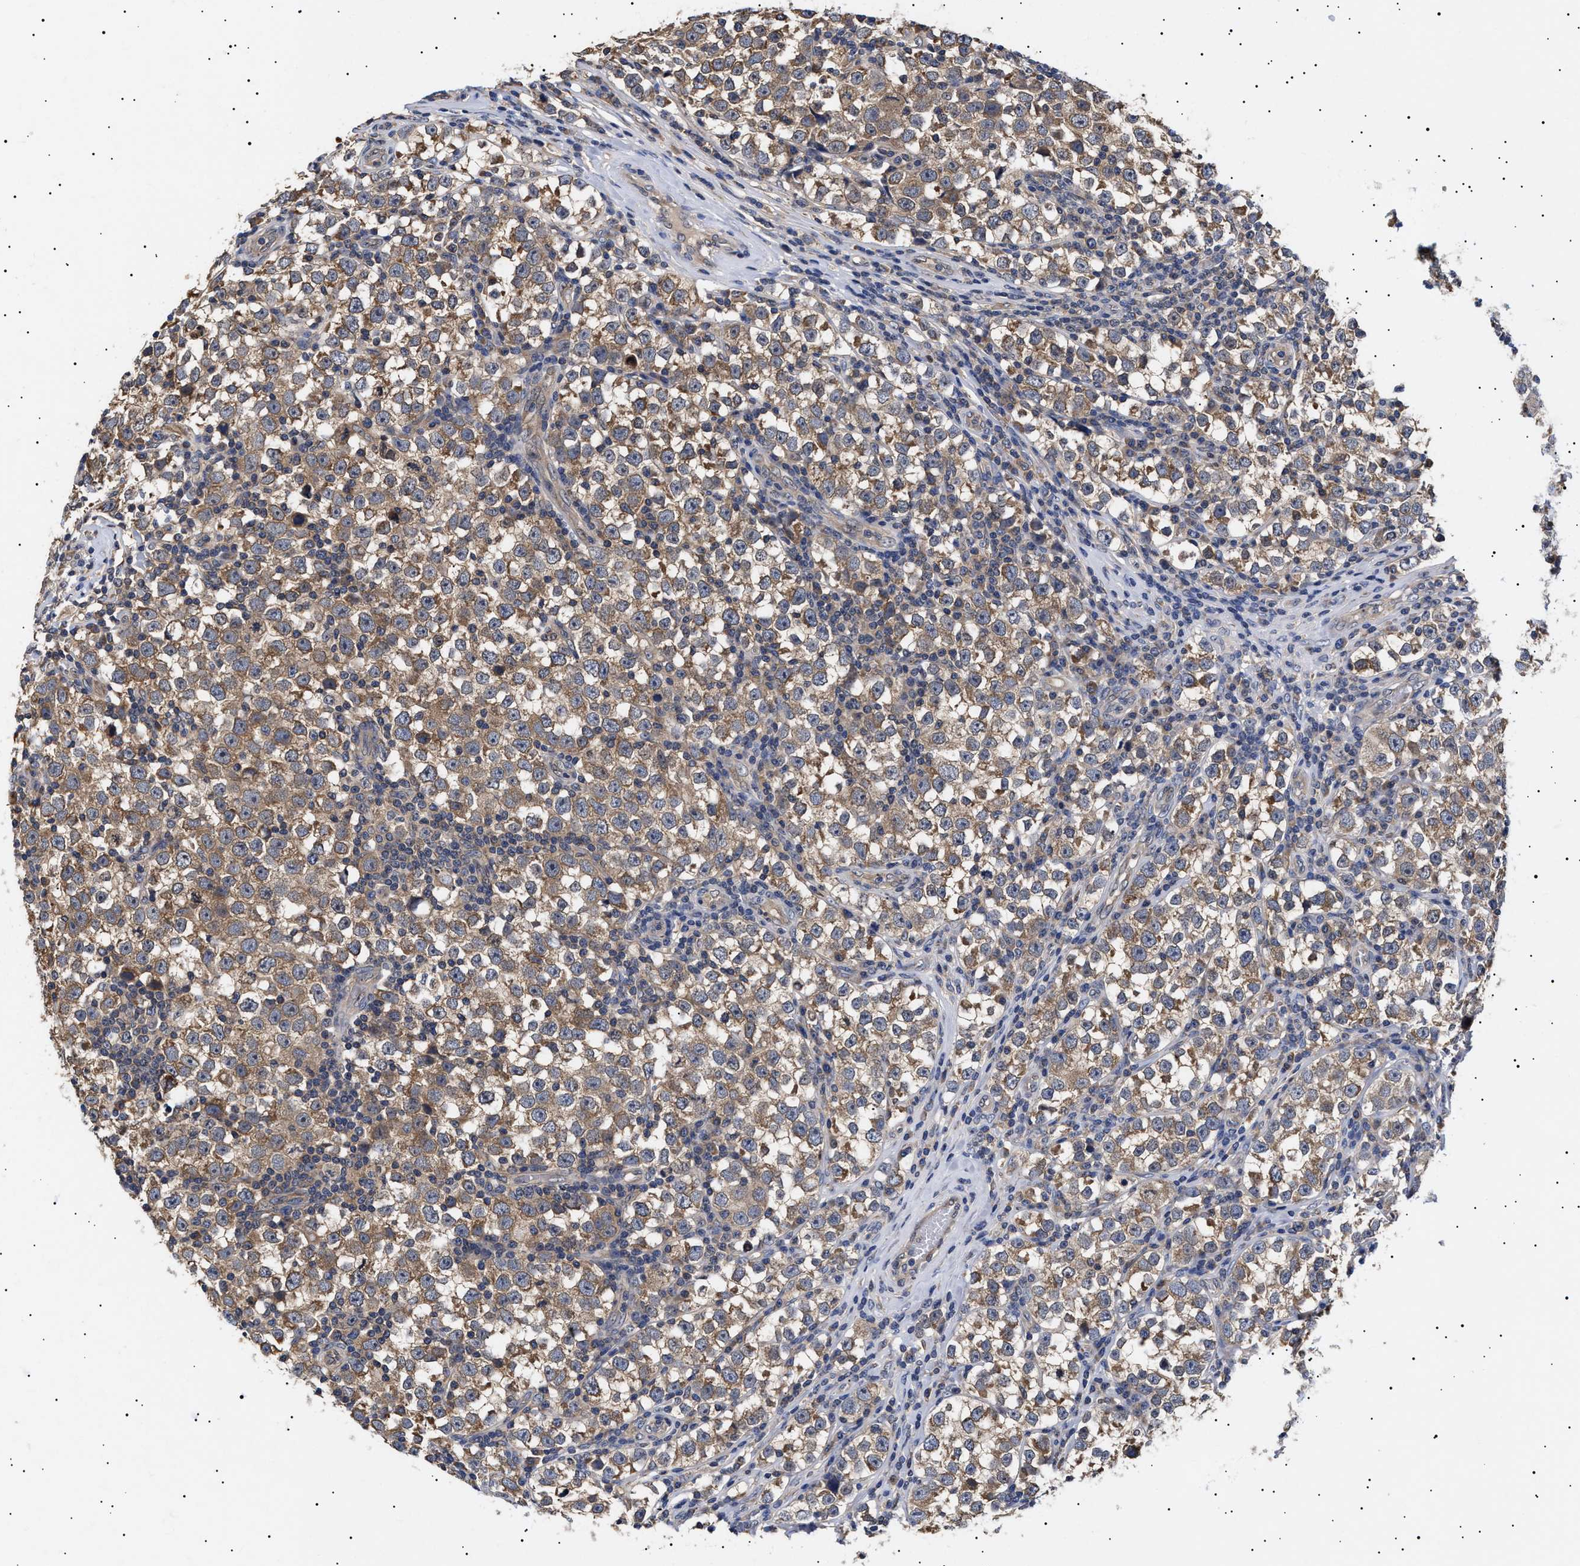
{"staining": {"intensity": "moderate", "quantity": ">75%", "location": "cytoplasmic/membranous"}, "tissue": "testis cancer", "cell_type": "Tumor cells", "image_type": "cancer", "snomed": [{"axis": "morphology", "description": "Normal tissue, NOS"}, {"axis": "morphology", "description": "Seminoma, NOS"}, {"axis": "topography", "description": "Testis"}], "caption": "An image showing moderate cytoplasmic/membranous positivity in approximately >75% of tumor cells in testis cancer (seminoma), as visualized by brown immunohistochemical staining.", "gene": "KRBA1", "patient": {"sex": "male", "age": 43}}